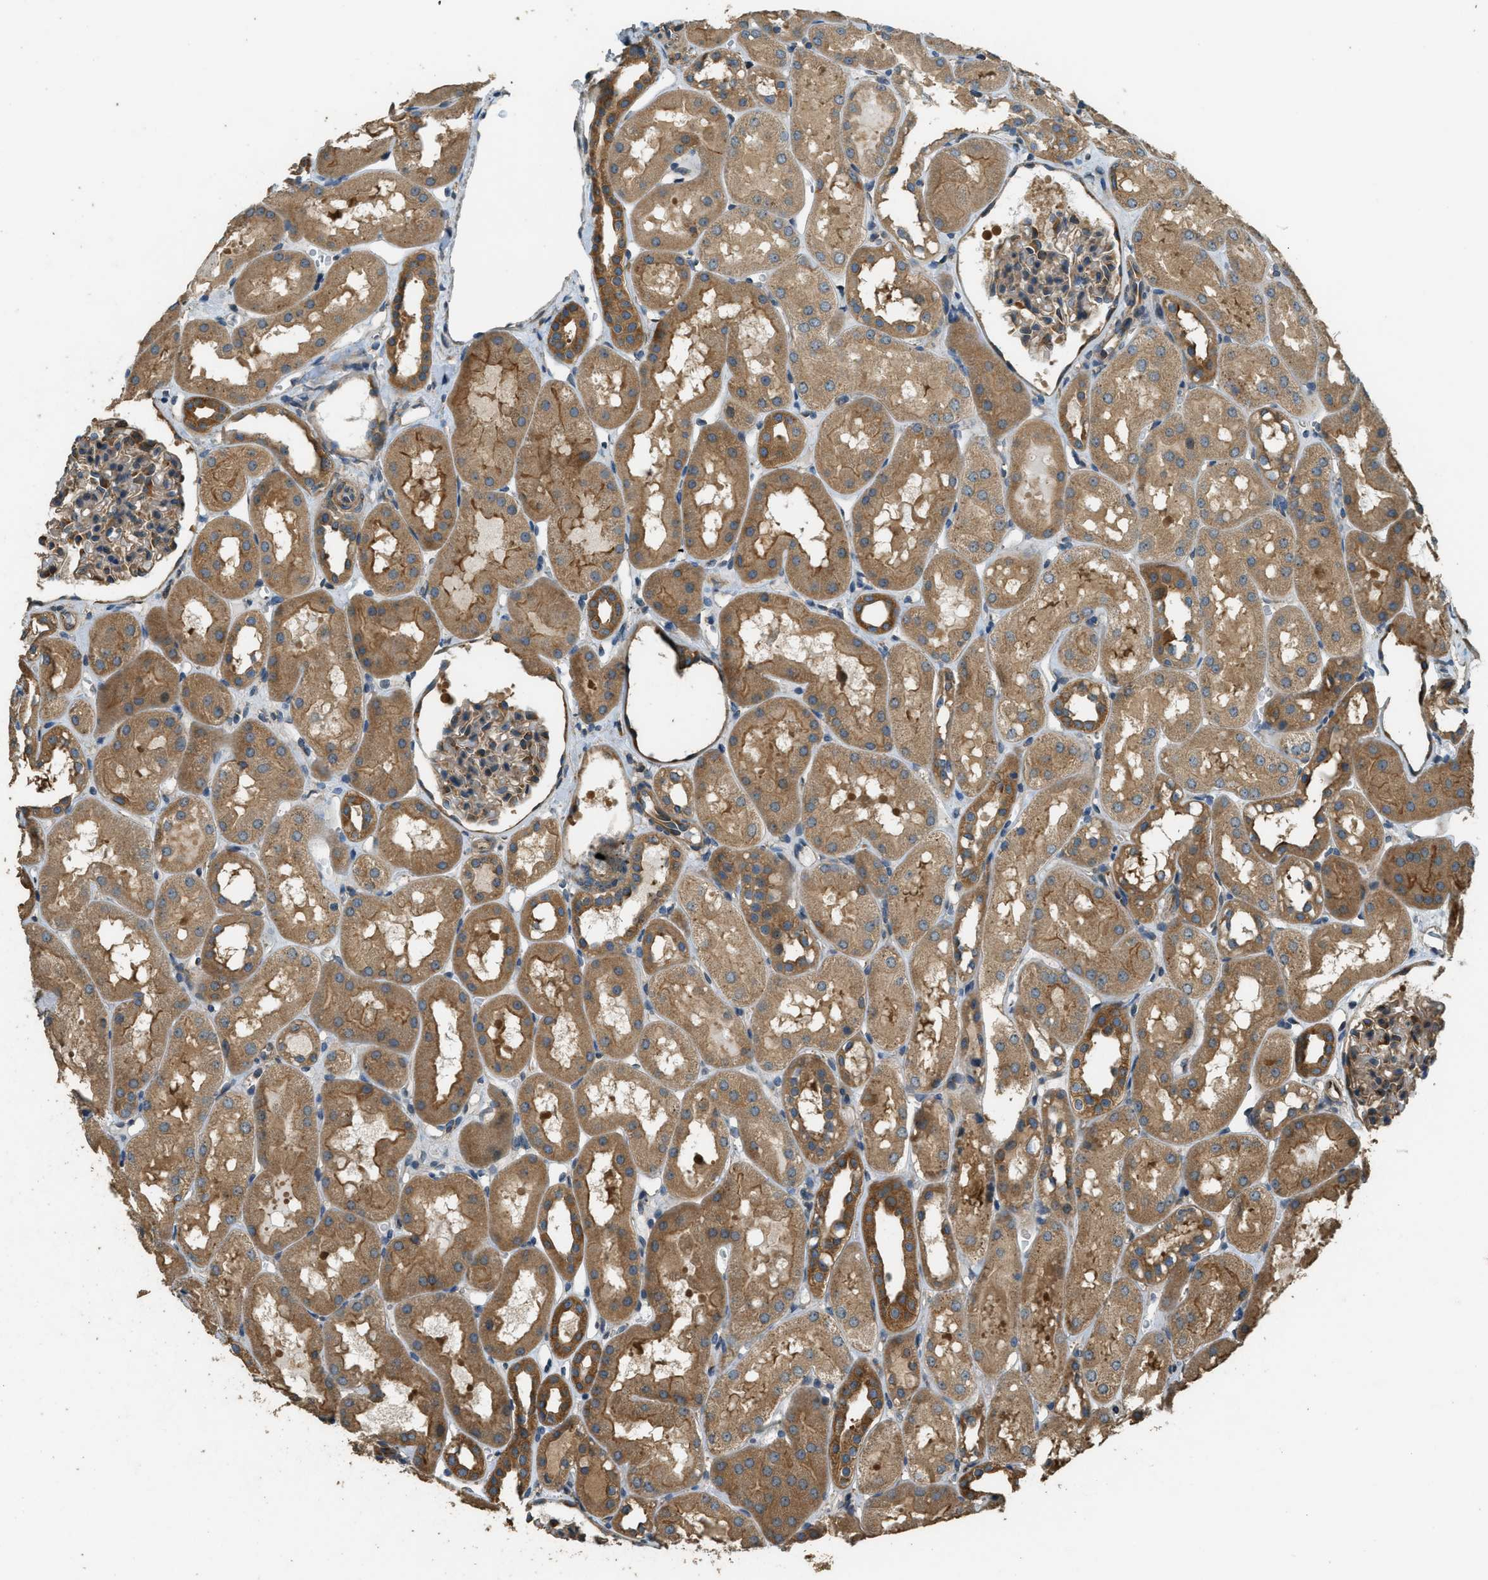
{"staining": {"intensity": "moderate", "quantity": "25%-75%", "location": "cytoplasmic/membranous"}, "tissue": "kidney", "cell_type": "Cells in glomeruli", "image_type": "normal", "snomed": [{"axis": "morphology", "description": "Normal tissue, NOS"}, {"axis": "topography", "description": "Kidney"}, {"axis": "topography", "description": "Urinary bladder"}], "caption": "A medium amount of moderate cytoplasmic/membranous expression is appreciated in about 25%-75% of cells in glomeruli in unremarkable kidney.", "gene": "MARS1", "patient": {"sex": "male", "age": 16}}